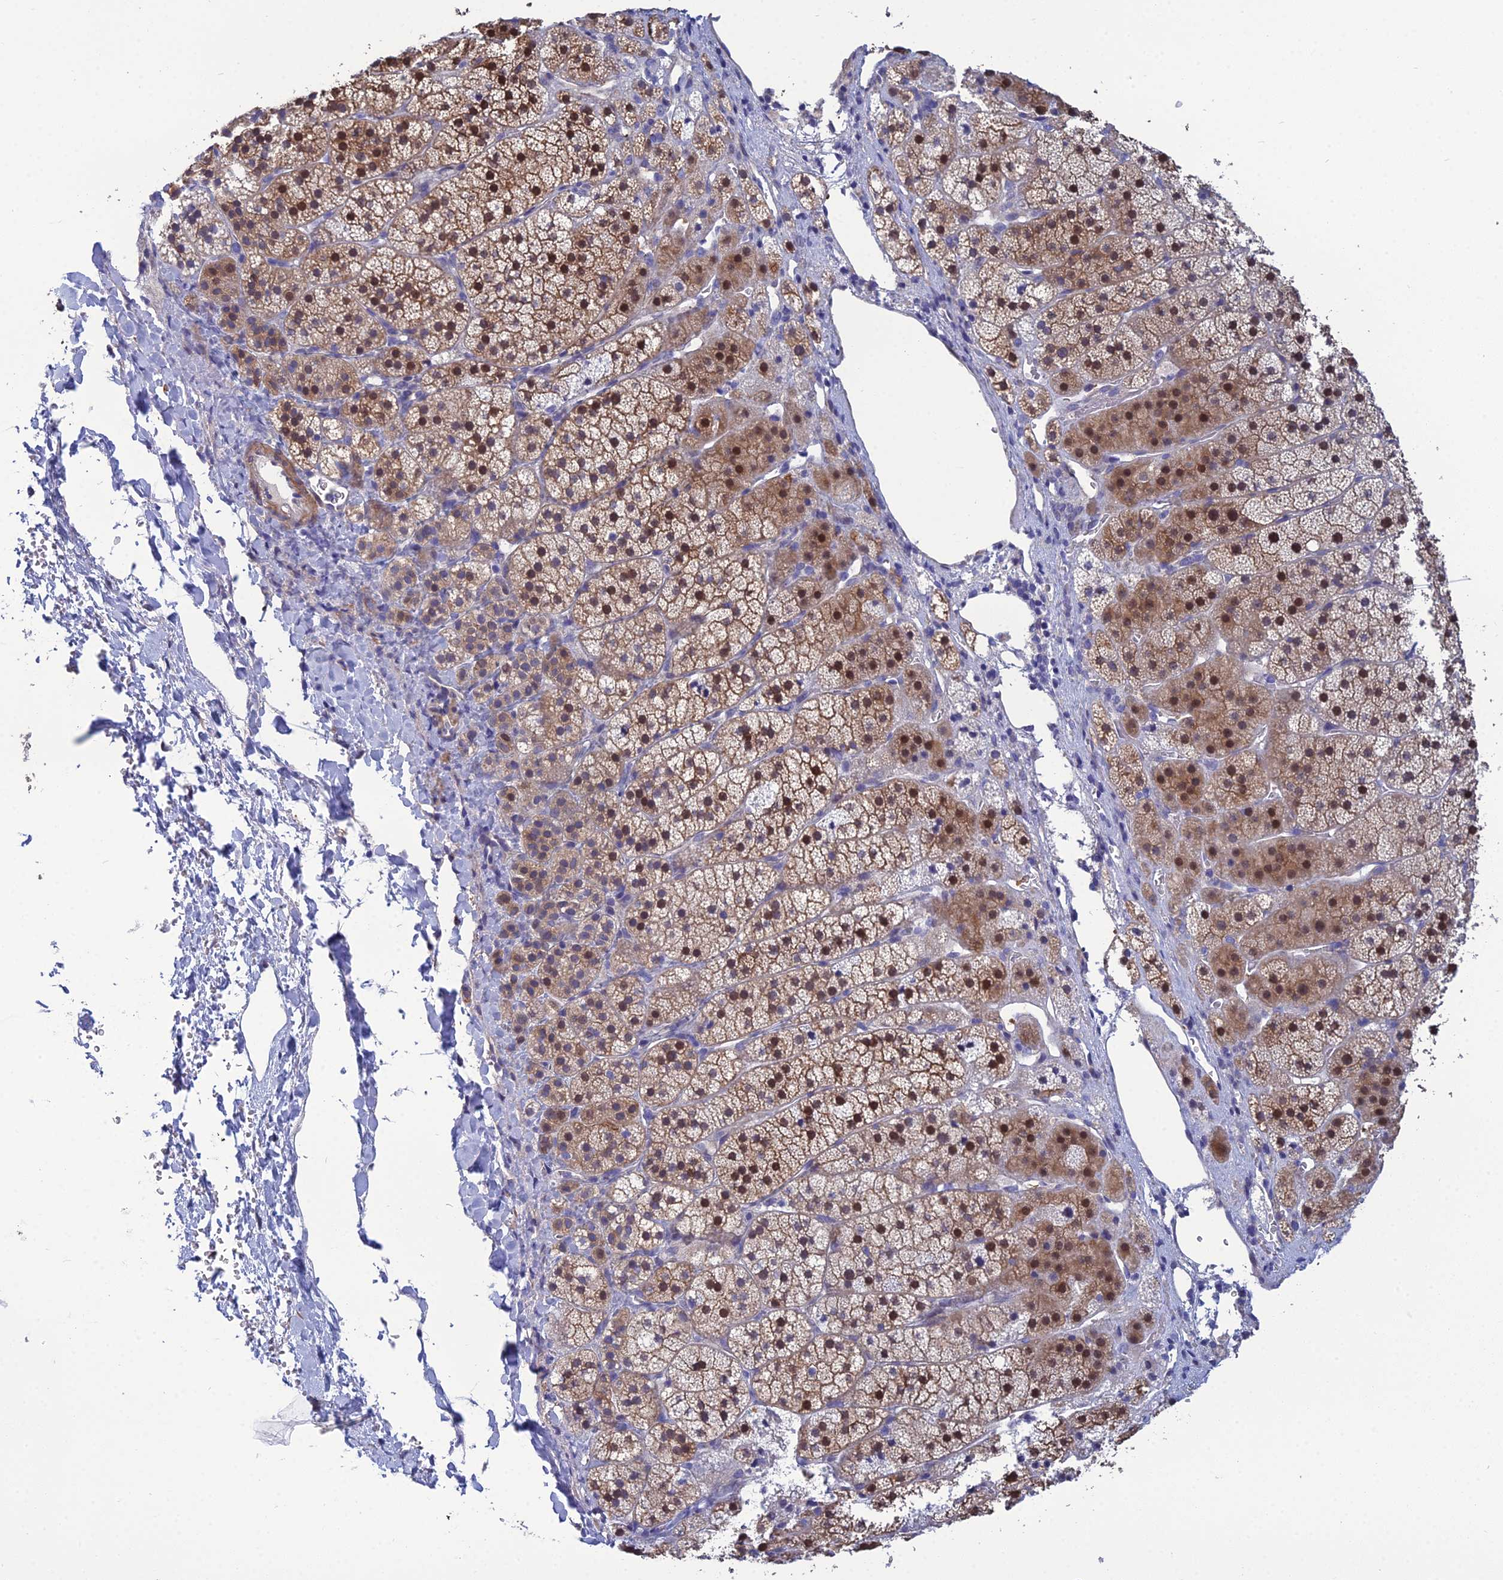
{"staining": {"intensity": "moderate", "quantity": ">75%", "location": "cytoplasmic/membranous,nuclear"}, "tissue": "adrenal gland", "cell_type": "Glandular cells", "image_type": "normal", "snomed": [{"axis": "morphology", "description": "Normal tissue, NOS"}, {"axis": "topography", "description": "Adrenal gland"}], "caption": "Benign adrenal gland demonstrates moderate cytoplasmic/membranous,nuclear positivity in approximately >75% of glandular cells, visualized by immunohistochemistry. (DAB IHC with brightfield microscopy, high magnification).", "gene": "LZTS2", "patient": {"sex": "female", "age": 44}}